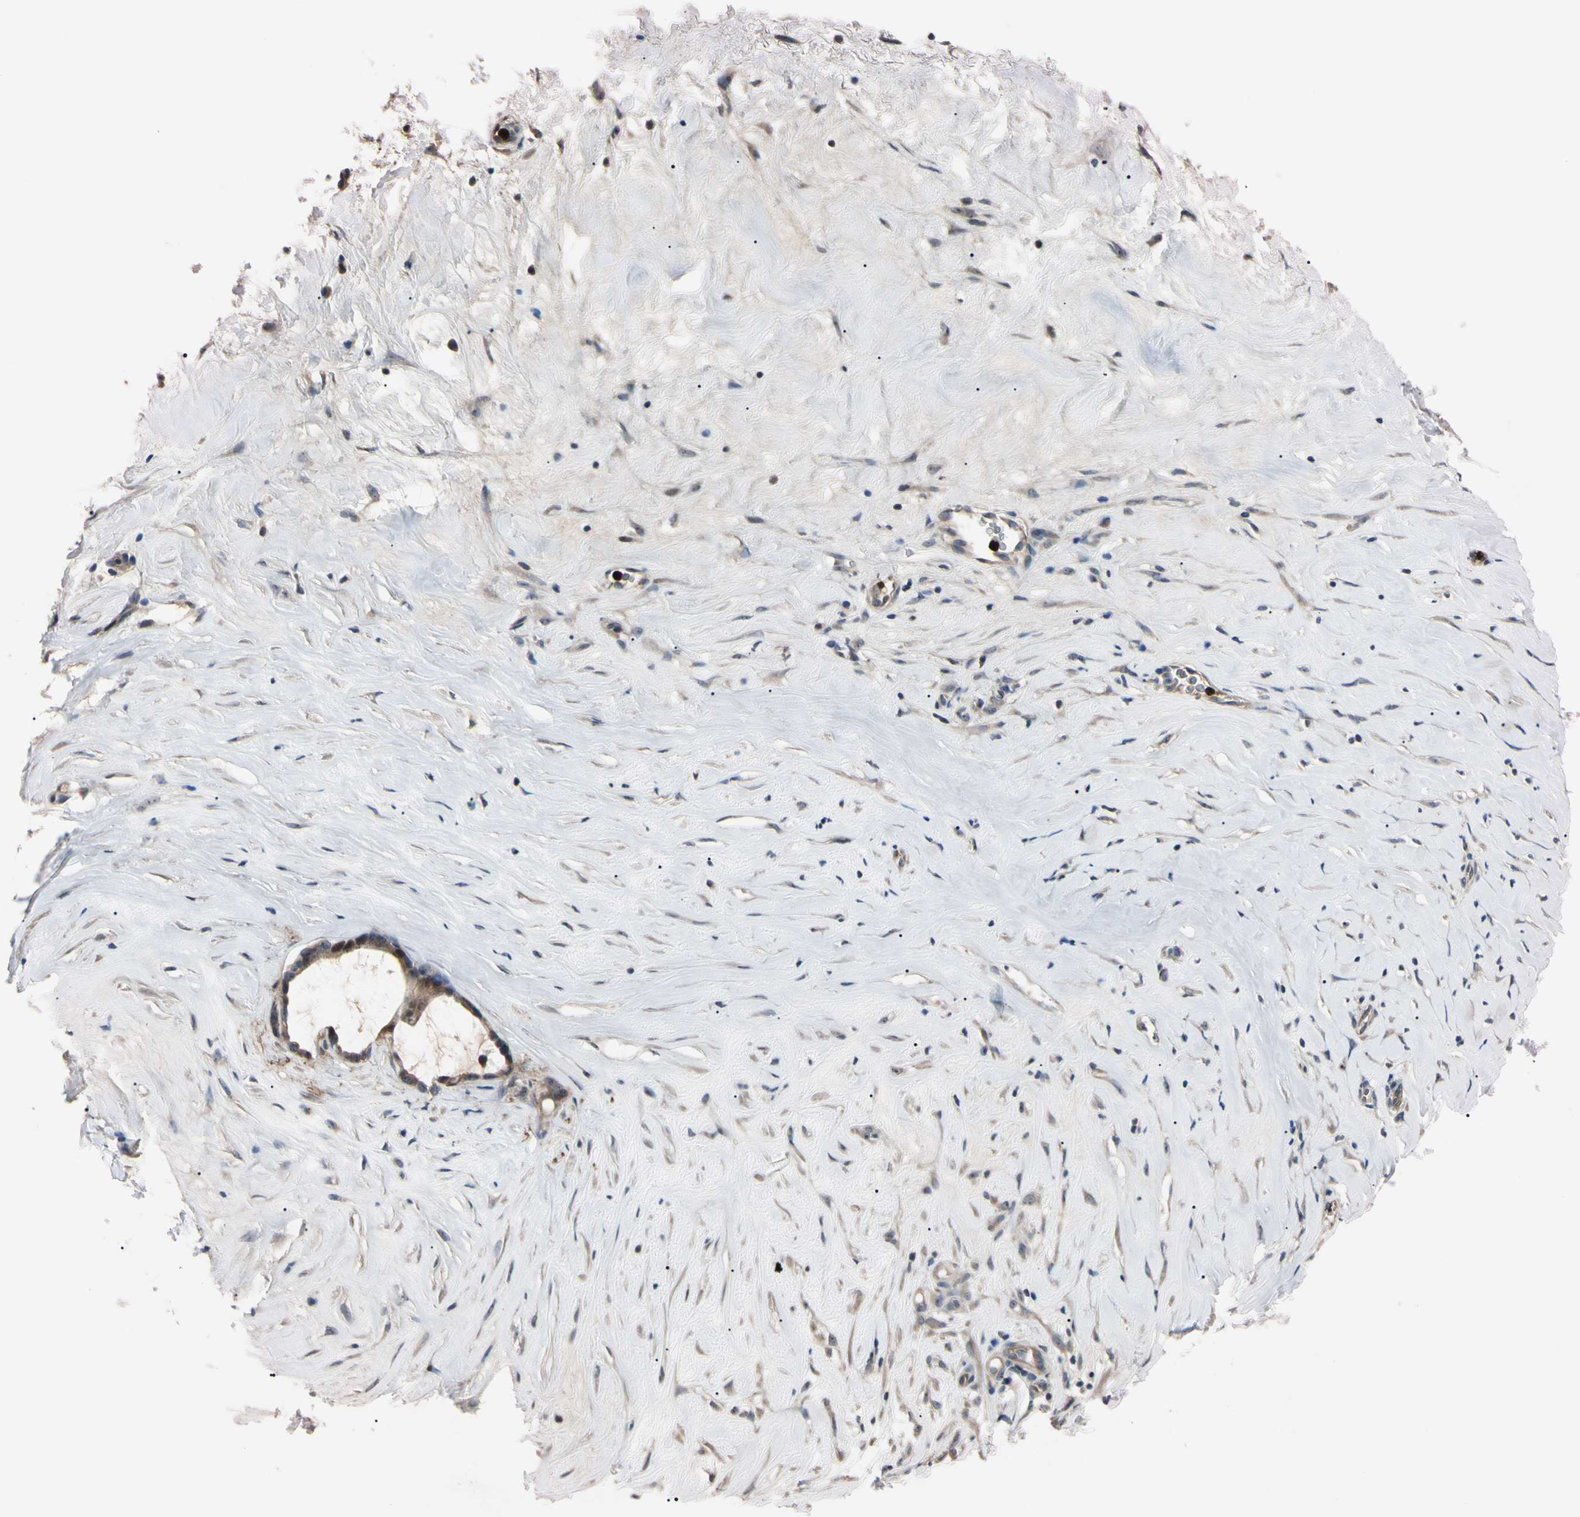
{"staining": {"intensity": "moderate", "quantity": ">75%", "location": "cytoplasmic/membranous"}, "tissue": "liver cancer", "cell_type": "Tumor cells", "image_type": "cancer", "snomed": [{"axis": "morphology", "description": "Cholangiocarcinoma"}, {"axis": "topography", "description": "Liver"}], "caption": "Brown immunohistochemical staining in liver cancer displays moderate cytoplasmic/membranous staining in approximately >75% of tumor cells.", "gene": "TRAF5", "patient": {"sex": "female", "age": 65}}